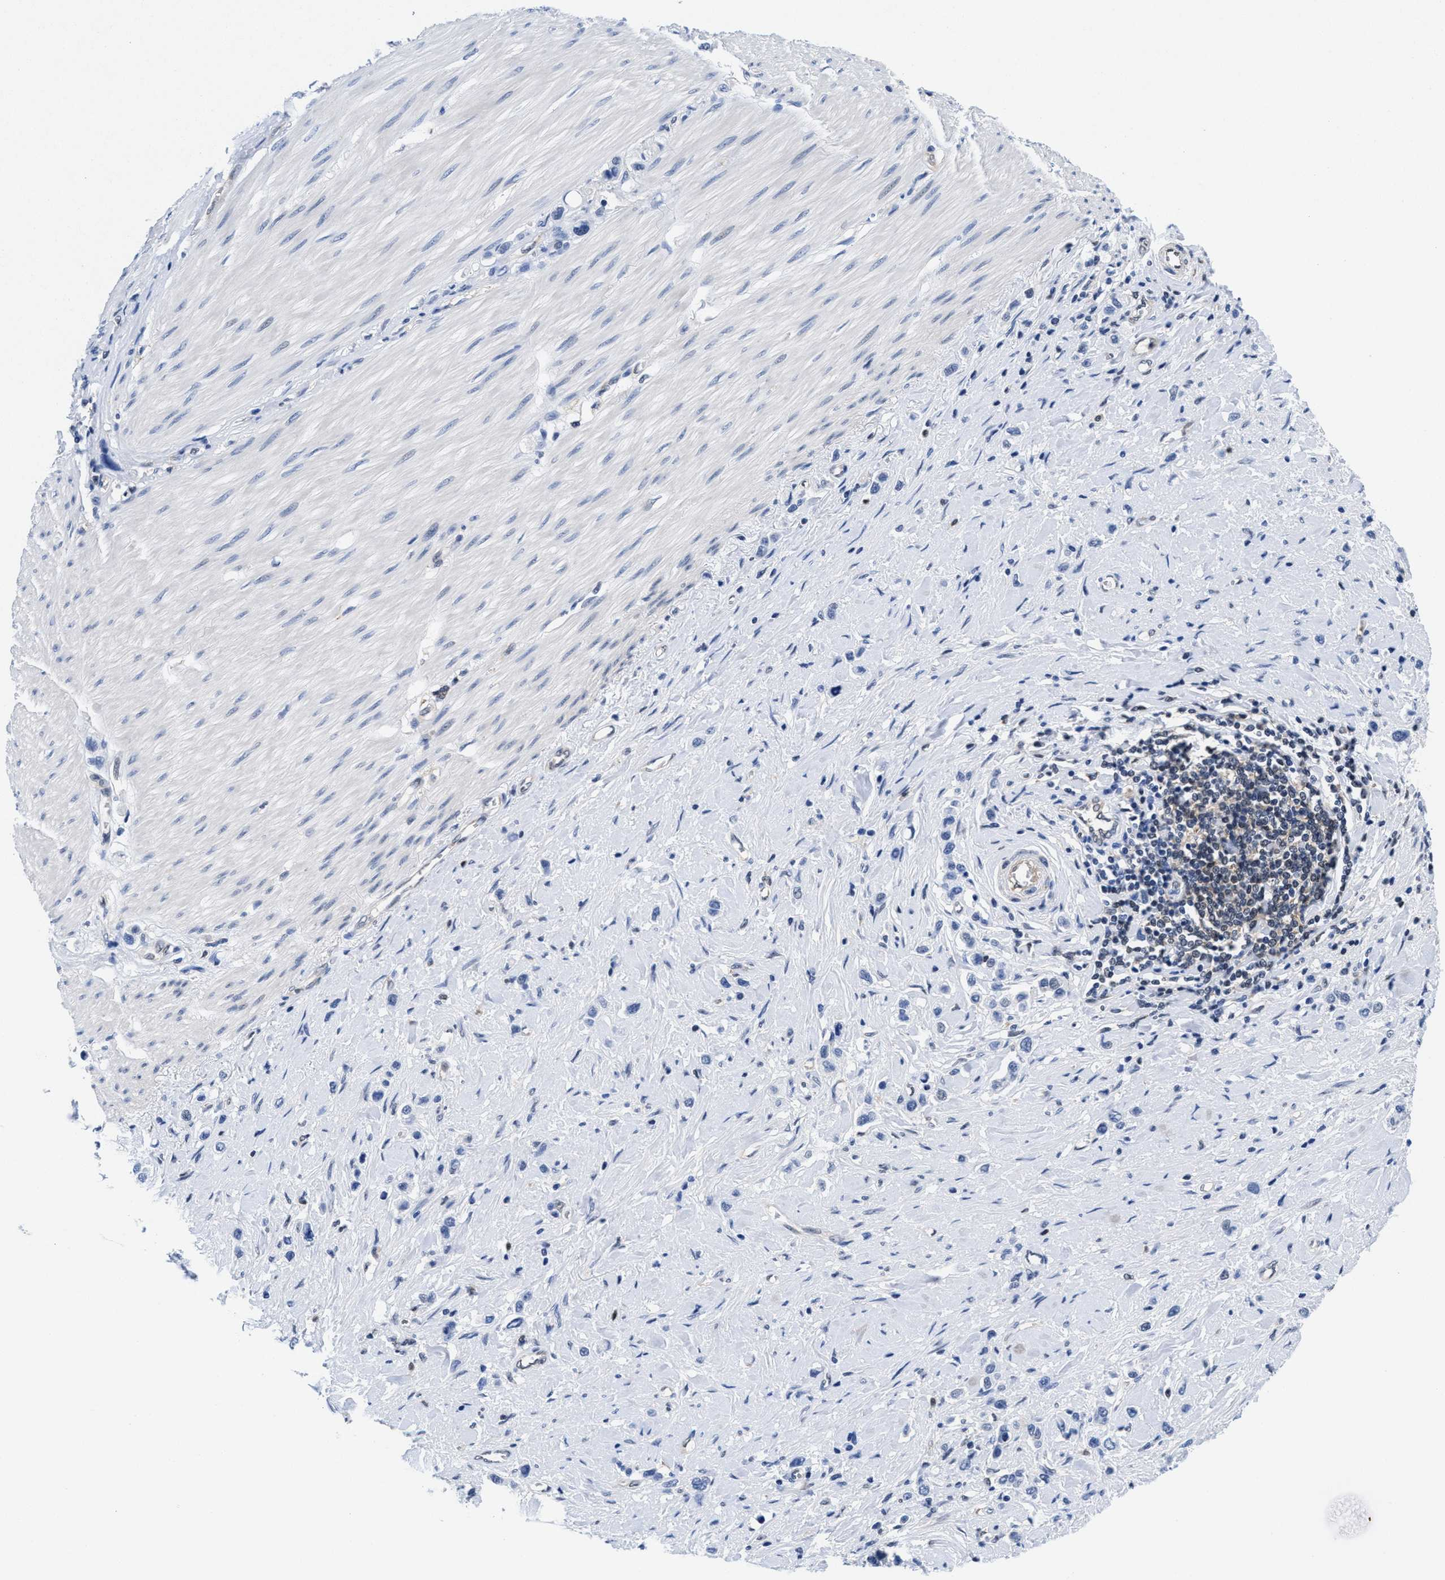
{"staining": {"intensity": "negative", "quantity": "none", "location": "none"}, "tissue": "stomach cancer", "cell_type": "Tumor cells", "image_type": "cancer", "snomed": [{"axis": "morphology", "description": "Adenocarcinoma, NOS"}, {"axis": "topography", "description": "Stomach"}], "caption": "Stomach adenocarcinoma was stained to show a protein in brown. There is no significant staining in tumor cells. (Brightfield microscopy of DAB immunohistochemistry (IHC) at high magnification).", "gene": "ACLY", "patient": {"sex": "female", "age": 65}}